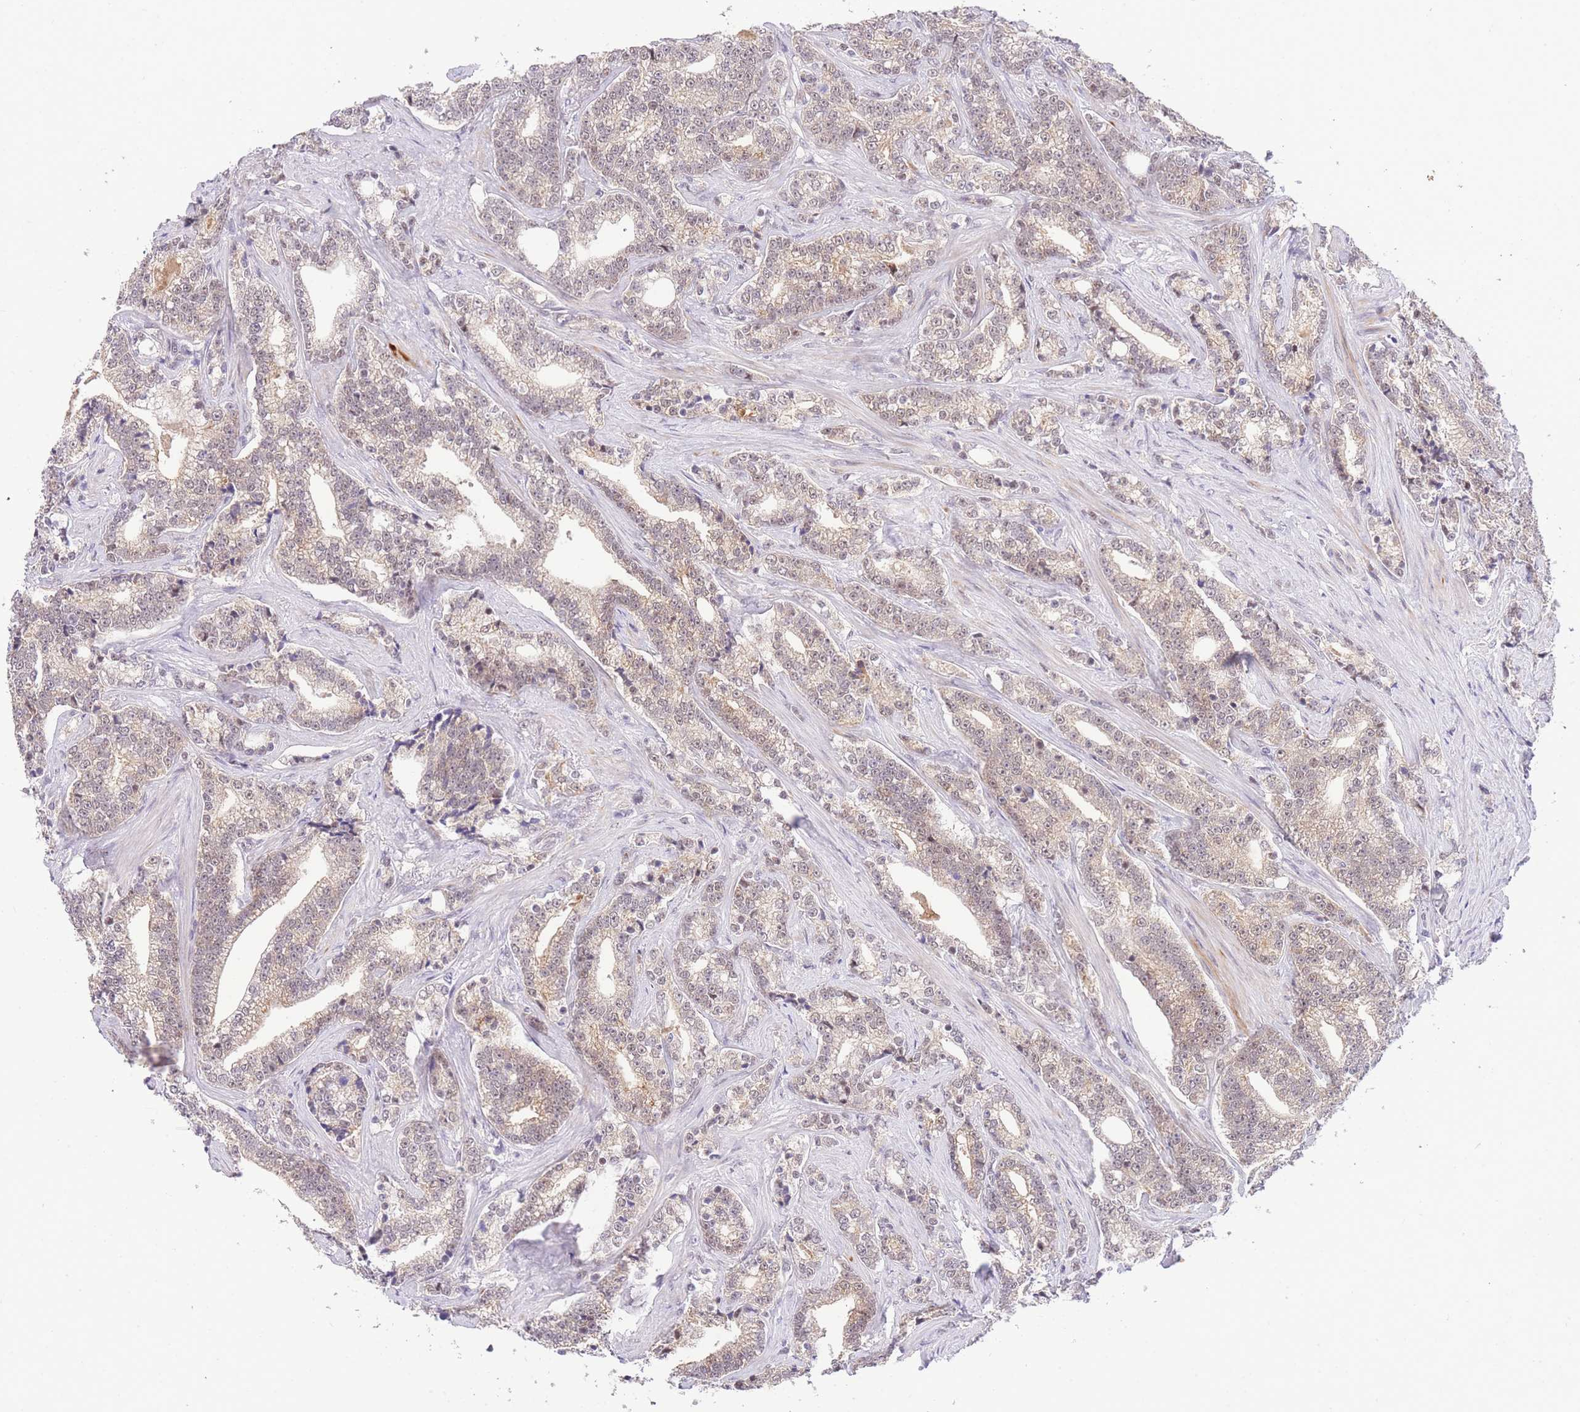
{"staining": {"intensity": "weak", "quantity": "25%-75%", "location": "cytoplasmic/membranous,nuclear"}, "tissue": "prostate cancer", "cell_type": "Tumor cells", "image_type": "cancer", "snomed": [{"axis": "morphology", "description": "Adenocarcinoma, High grade"}, {"axis": "topography", "description": "Prostate"}], "caption": "This photomicrograph demonstrates immunohistochemistry (IHC) staining of prostate cancer, with low weak cytoplasmic/membranous and nuclear staining in about 25%-75% of tumor cells.", "gene": "SLC35F2", "patient": {"sex": "male", "age": 67}}